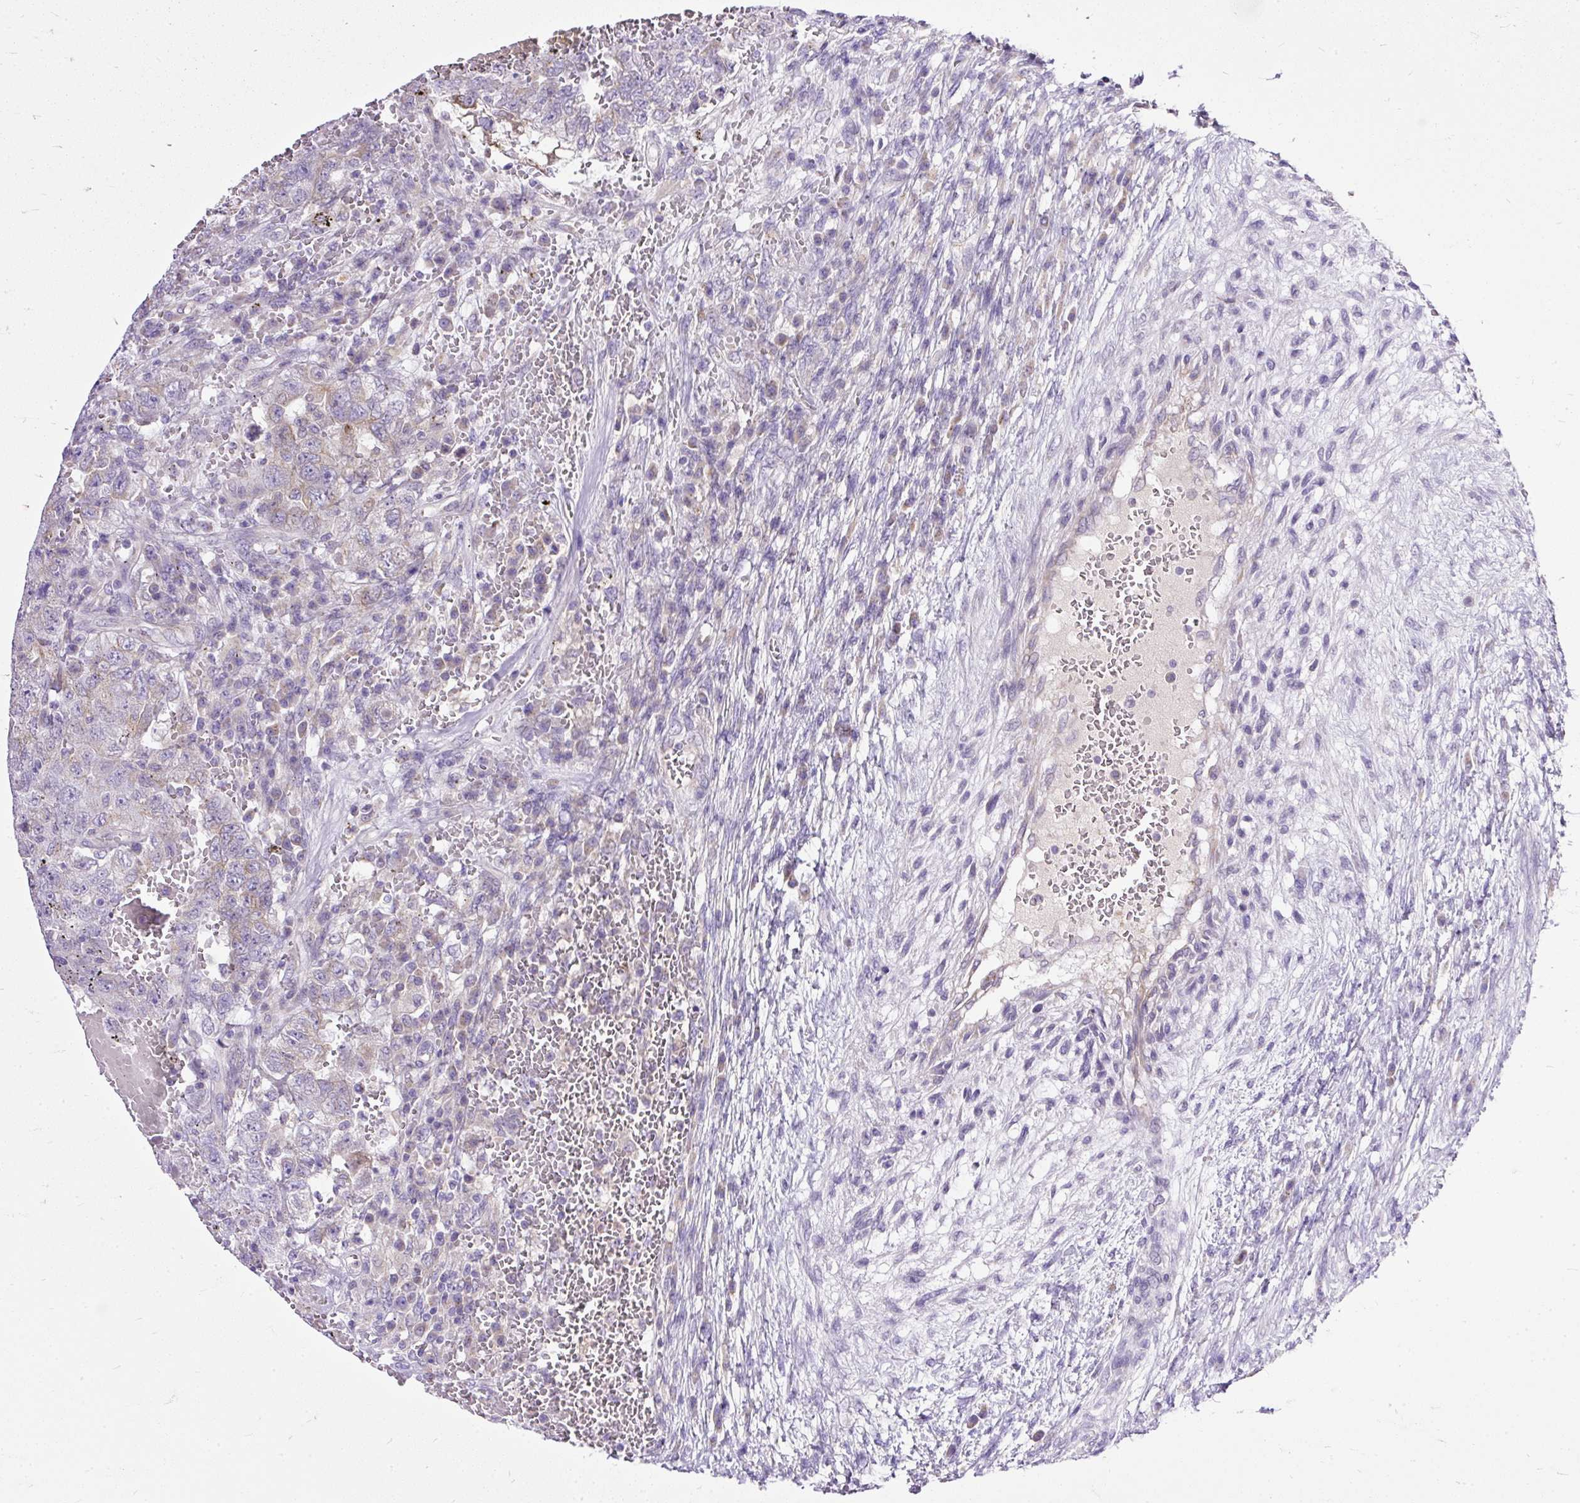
{"staining": {"intensity": "moderate", "quantity": "<25%", "location": "cytoplasmic/membranous"}, "tissue": "testis cancer", "cell_type": "Tumor cells", "image_type": "cancer", "snomed": [{"axis": "morphology", "description": "Carcinoma, Embryonal, NOS"}, {"axis": "topography", "description": "Testis"}], "caption": "High-power microscopy captured an IHC micrograph of testis embryonal carcinoma, revealing moderate cytoplasmic/membranous positivity in approximately <25% of tumor cells. (DAB IHC, brown staining for protein, blue staining for nuclei).", "gene": "AMFR", "patient": {"sex": "male", "age": 26}}